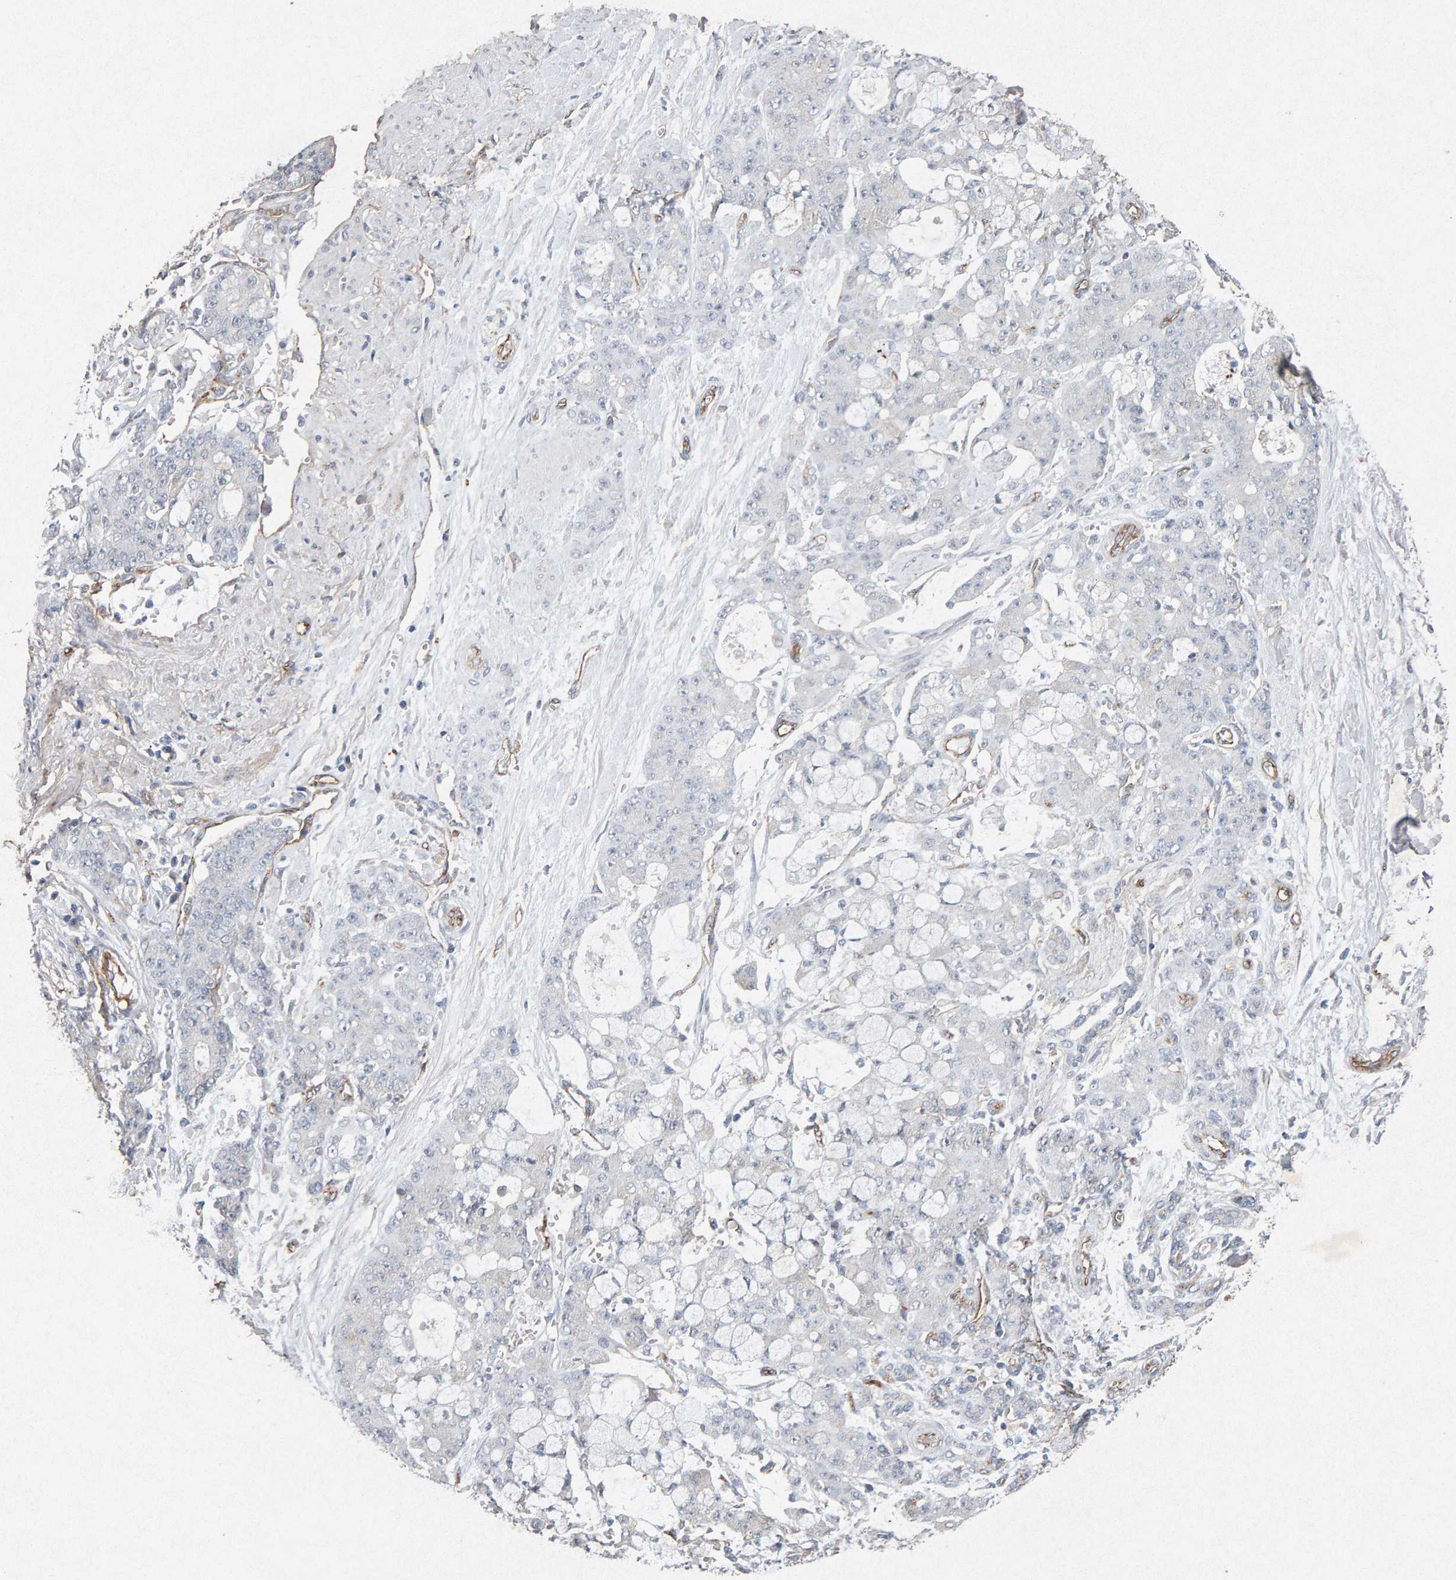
{"staining": {"intensity": "negative", "quantity": "none", "location": "none"}, "tissue": "pancreatic cancer", "cell_type": "Tumor cells", "image_type": "cancer", "snomed": [{"axis": "morphology", "description": "Adenocarcinoma, NOS"}, {"axis": "topography", "description": "Pancreas"}], "caption": "An image of pancreatic adenocarcinoma stained for a protein demonstrates no brown staining in tumor cells.", "gene": "PTPRM", "patient": {"sex": "female", "age": 73}}